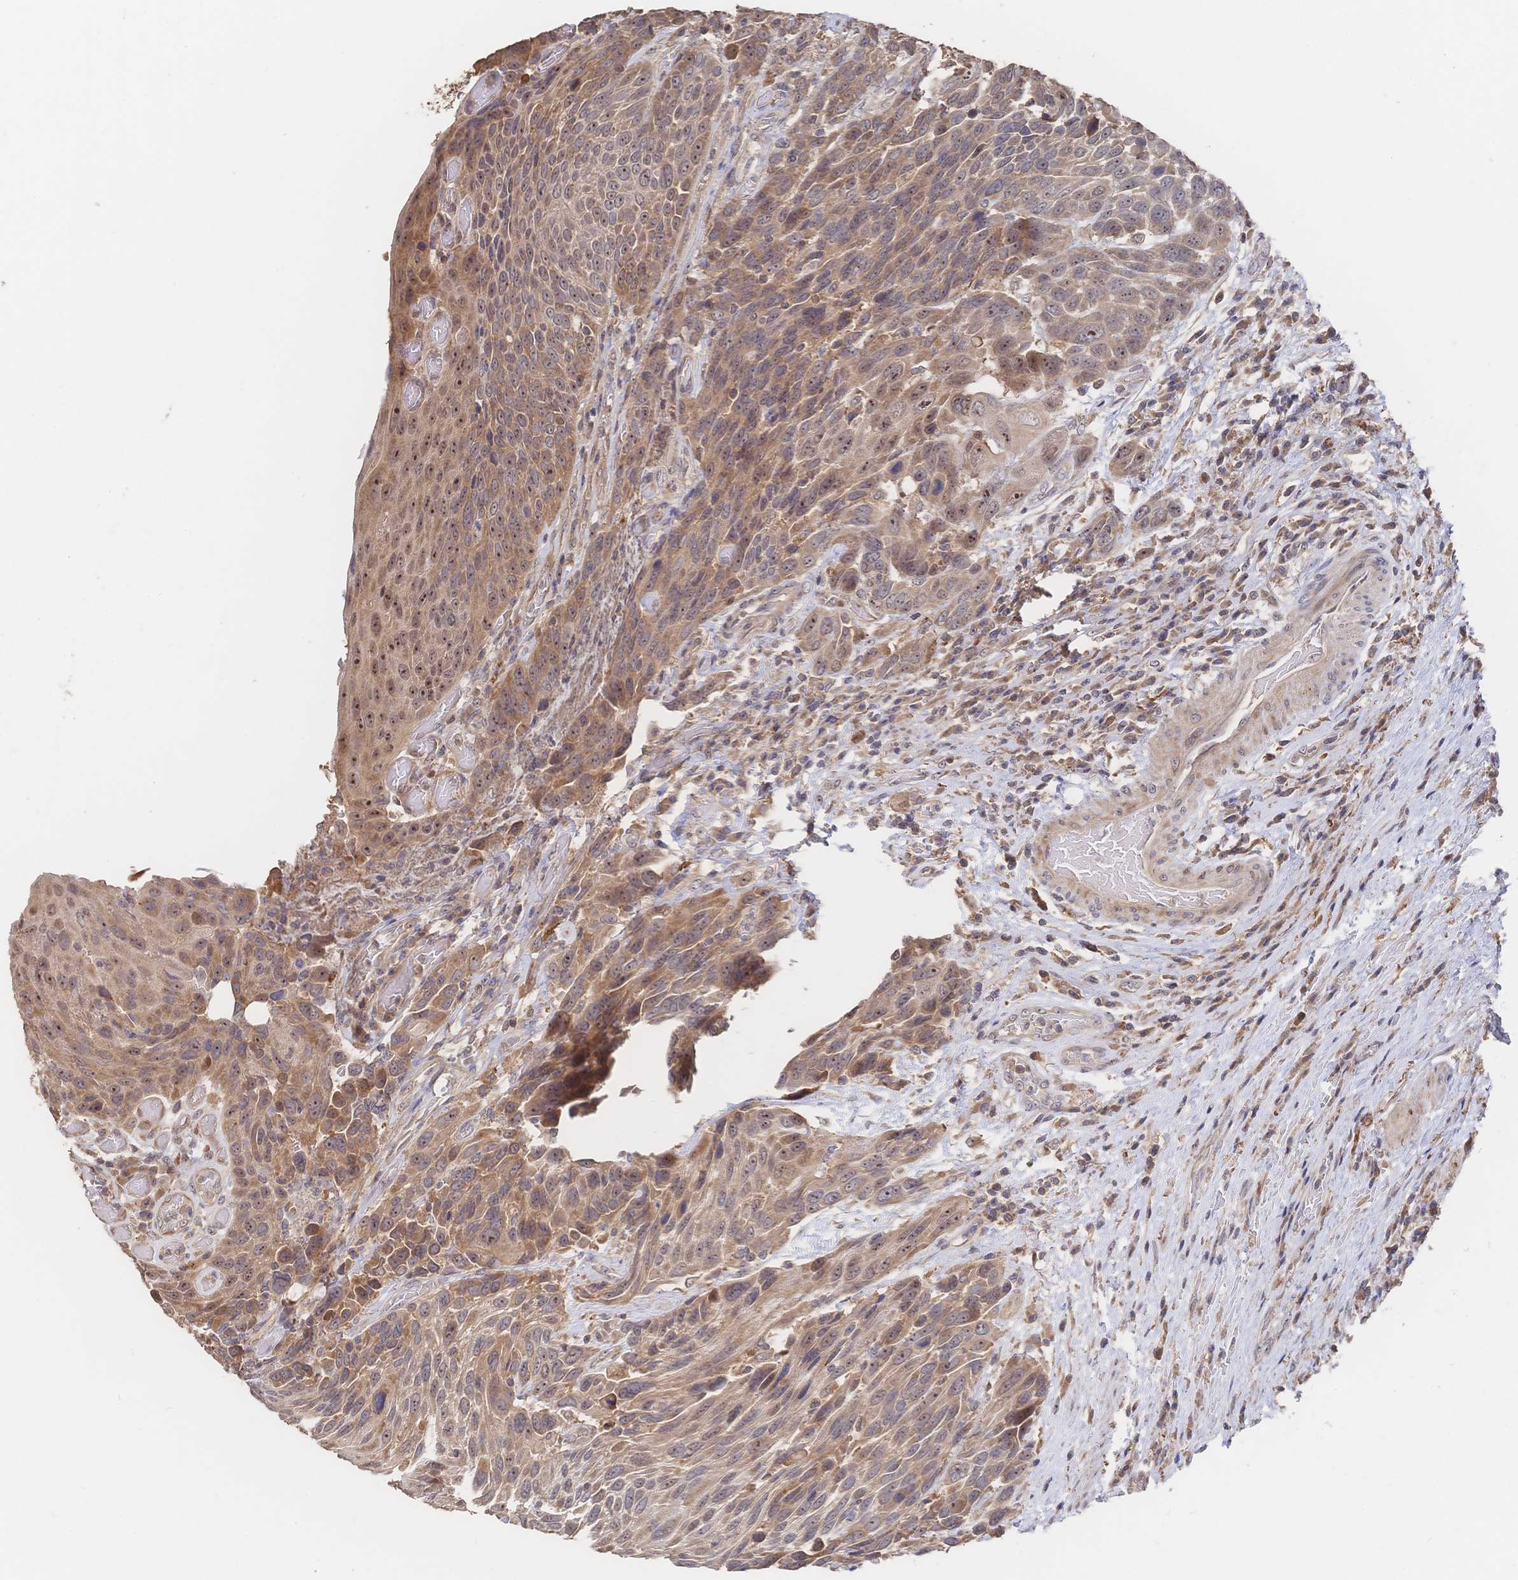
{"staining": {"intensity": "moderate", "quantity": ">75%", "location": "cytoplasmic/membranous,nuclear"}, "tissue": "urothelial cancer", "cell_type": "Tumor cells", "image_type": "cancer", "snomed": [{"axis": "morphology", "description": "Urothelial carcinoma, High grade"}, {"axis": "topography", "description": "Urinary bladder"}], "caption": "Immunohistochemistry (IHC) (DAB) staining of high-grade urothelial carcinoma exhibits moderate cytoplasmic/membranous and nuclear protein expression in approximately >75% of tumor cells. (Stains: DAB (3,3'-diaminobenzidine) in brown, nuclei in blue, Microscopy: brightfield microscopy at high magnification).", "gene": "DNAJA4", "patient": {"sex": "female", "age": 70}}